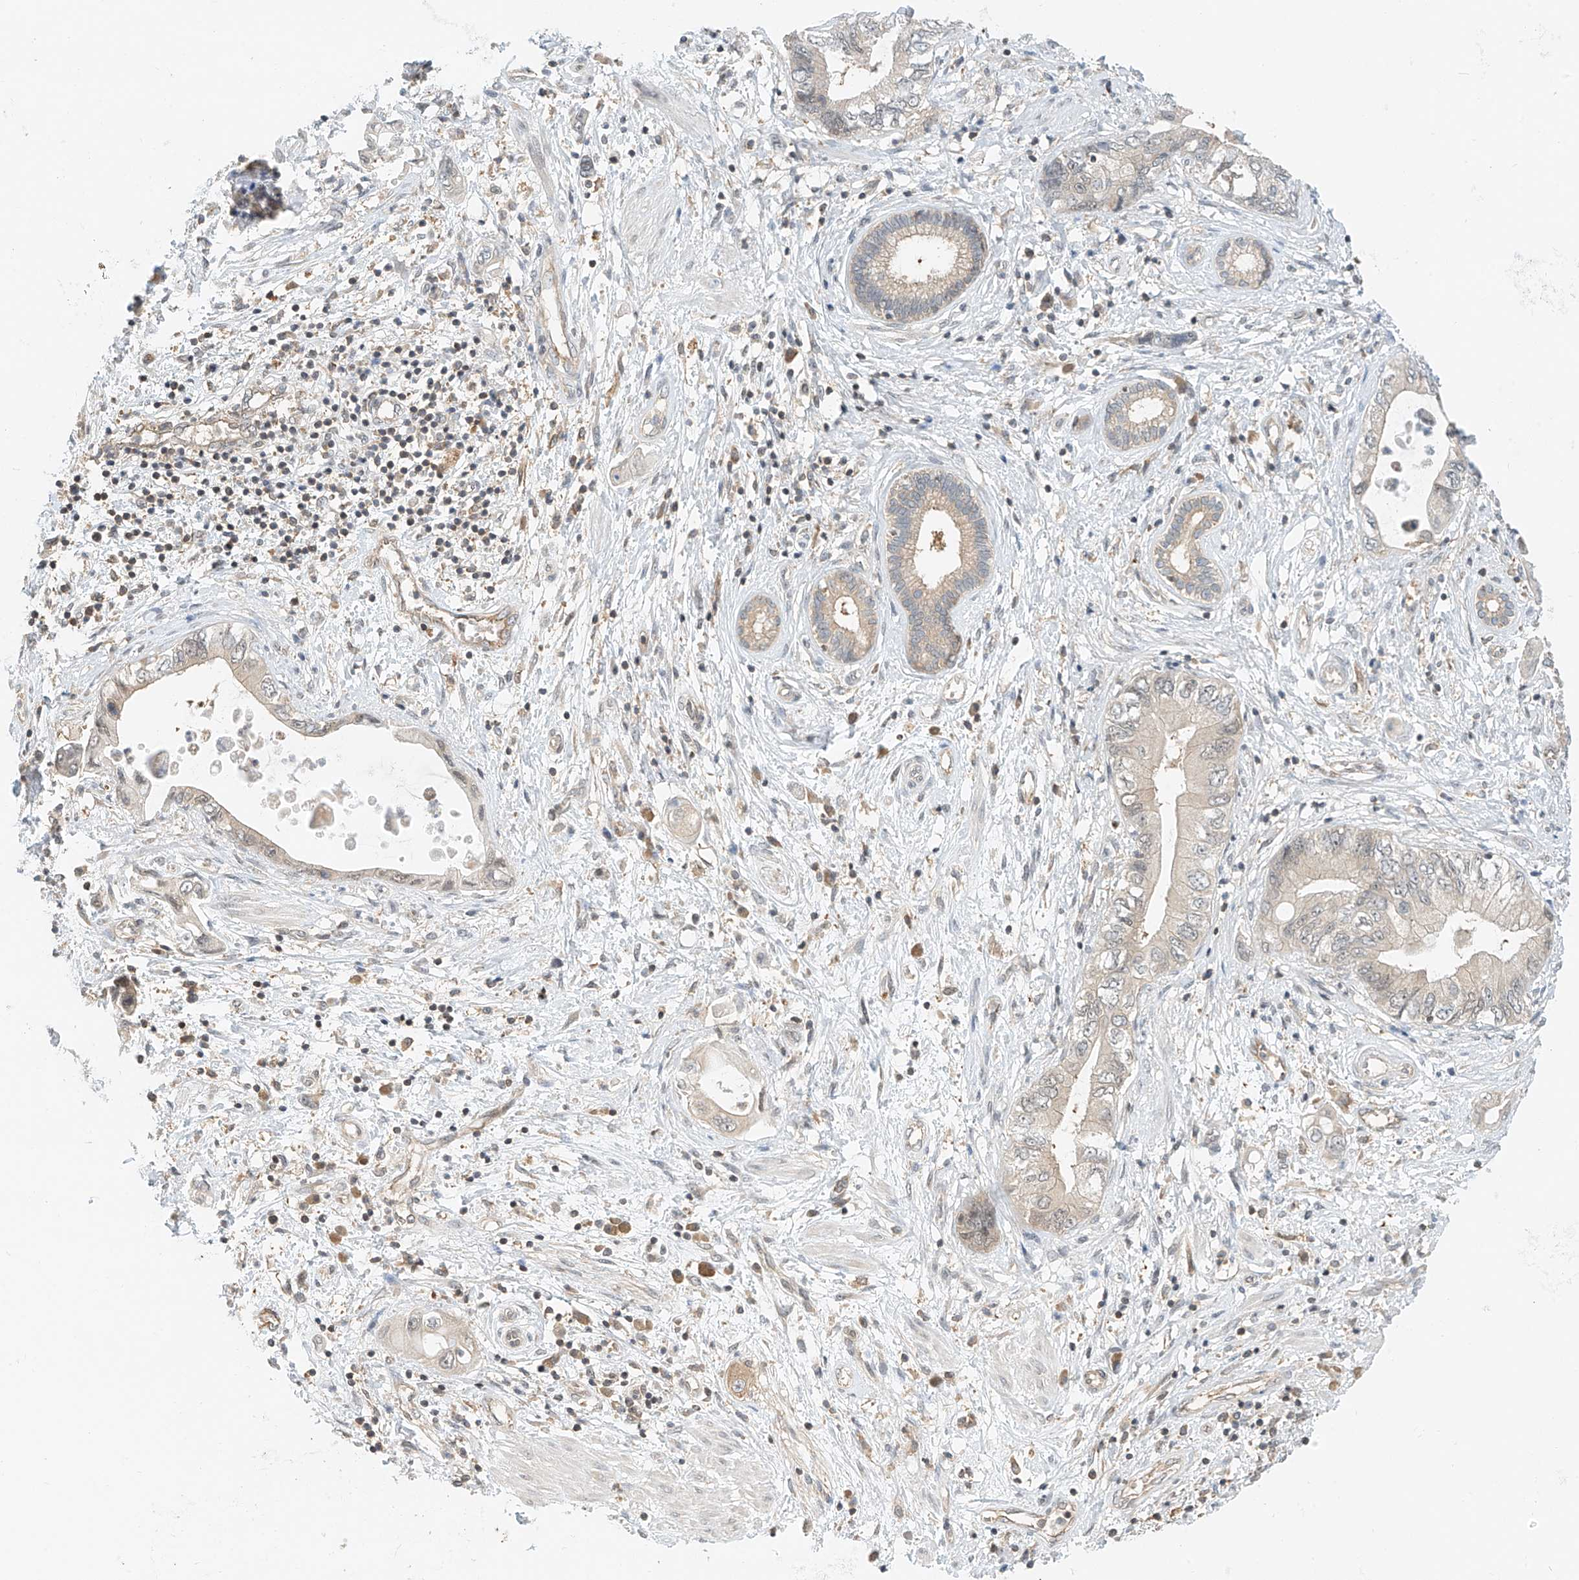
{"staining": {"intensity": "weak", "quantity": "25%-75%", "location": "cytoplasmic/membranous"}, "tissue": "pancreatic cancer", "cell_type": "Tumor cells", "image_type": "cancer", "snomed": [{"axis": "morphology", "description": "Adenocarcinoma, NOS"}, {"axis": "topography", "description": "Pancreas"}], "caption": "Immunohistochemical staining of human pancreatic cancer (adenocarcinoma) demonstrates low levels of weak cytoplasmic/membranous protein positivity in approximately 25%-75% of tumor cells. The protein is shown in brown color, while the nuclei are stained blue.", "gene": "PPA2", "patient": {"sex": "female", "age": 73}}